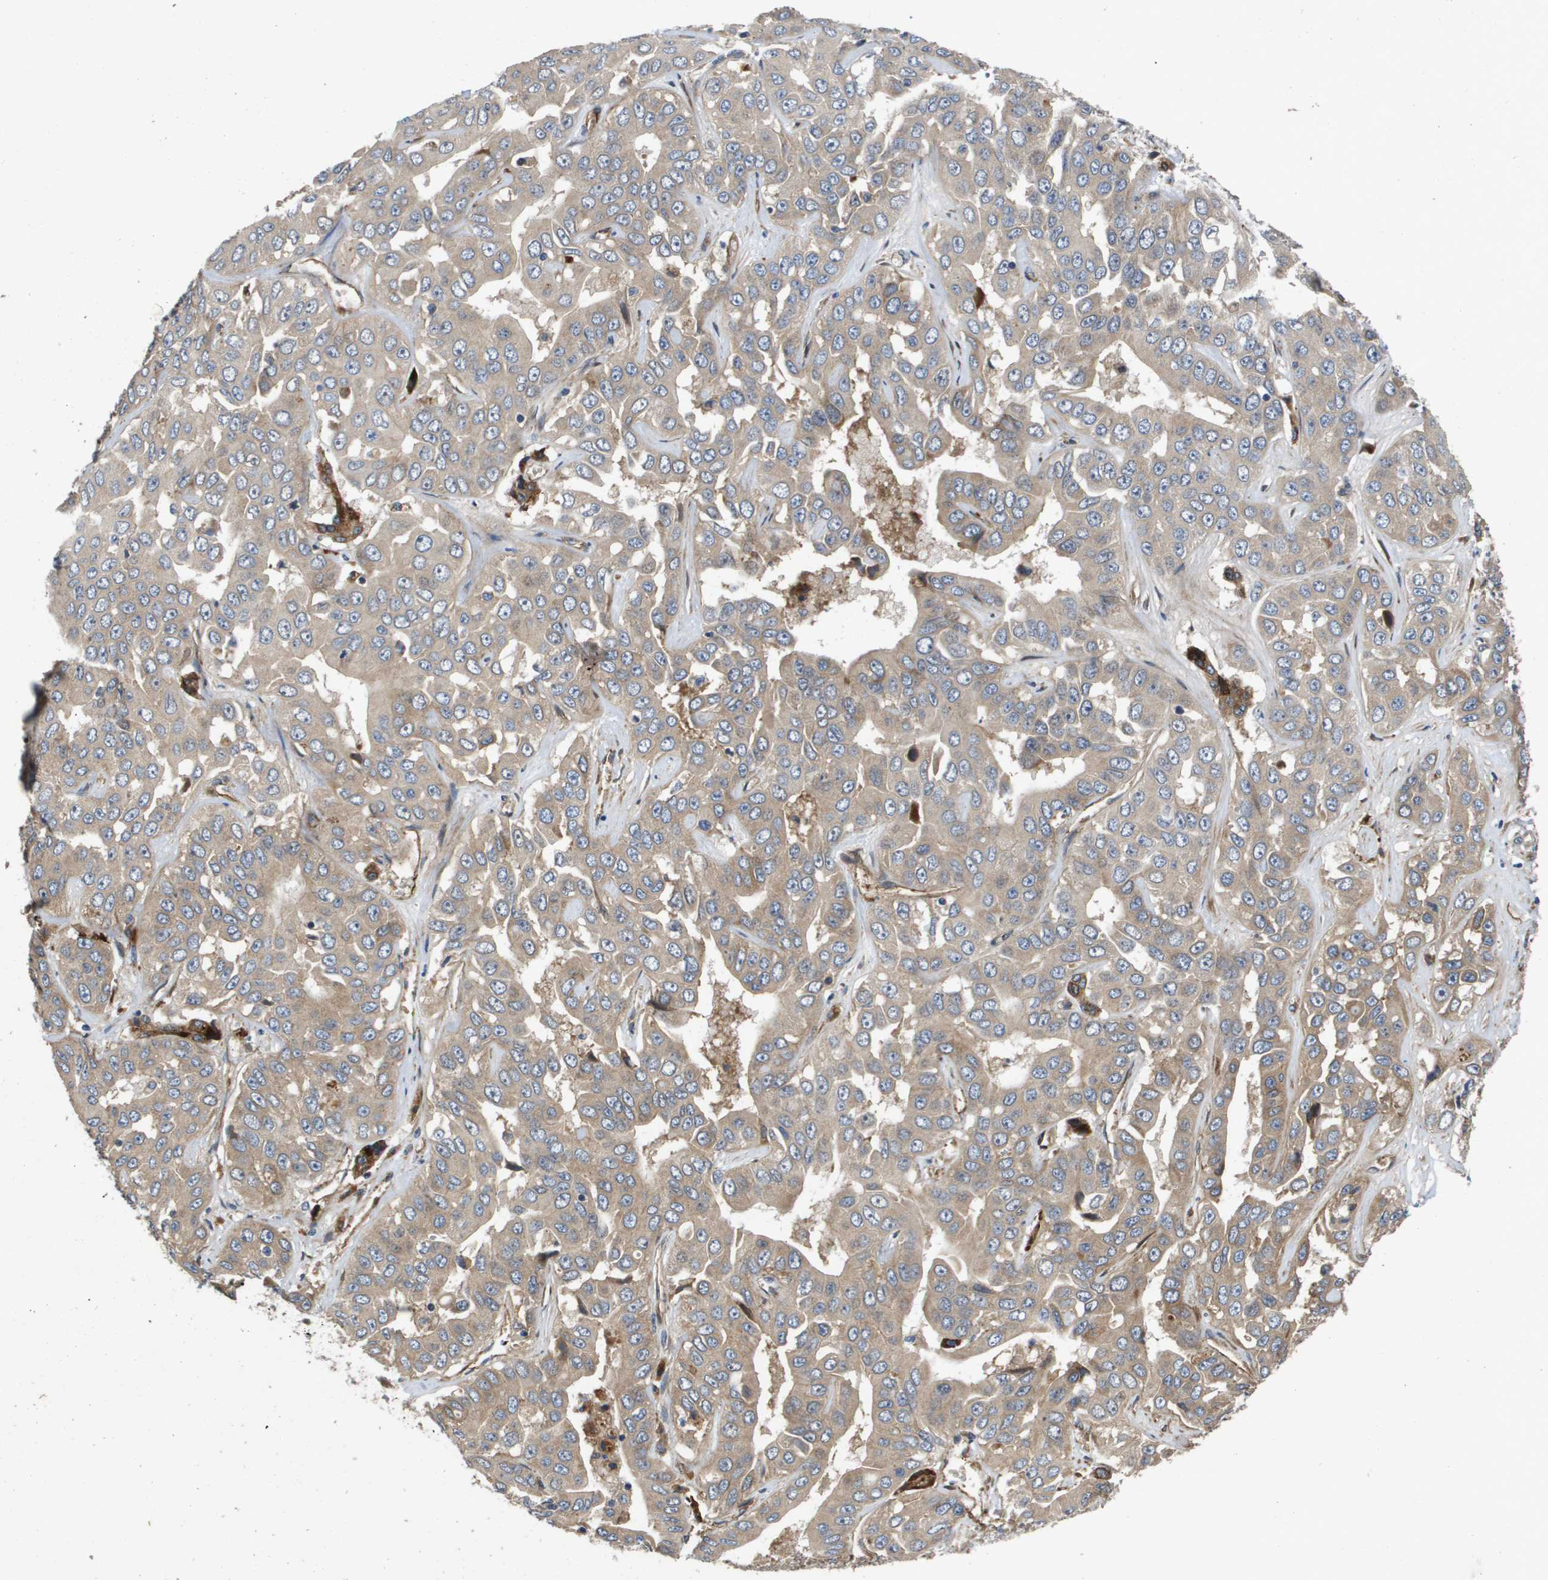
{"staining": {"intensity": "weak", "quantity": ">75%", "location": "cytoplasmic/membranous"}, "tissue": "liver cancer", "cell_type": "Tumor cells", "image_type": "cancer", "snomed": [{"axis": "morphology", "description": "Cholangiocarcinoma"}, {"axis": "topography", "description": "Liver"}], "caption": "There is low levels of weak cytoplasmic/membranous expression in tumor cells of liver cancer (cholangiocarcinoma), as demonstrated by immunohistochemical staining (brown color).", "gene": "ENTPD2", "patient": {"sex": "female", "age": 52}}